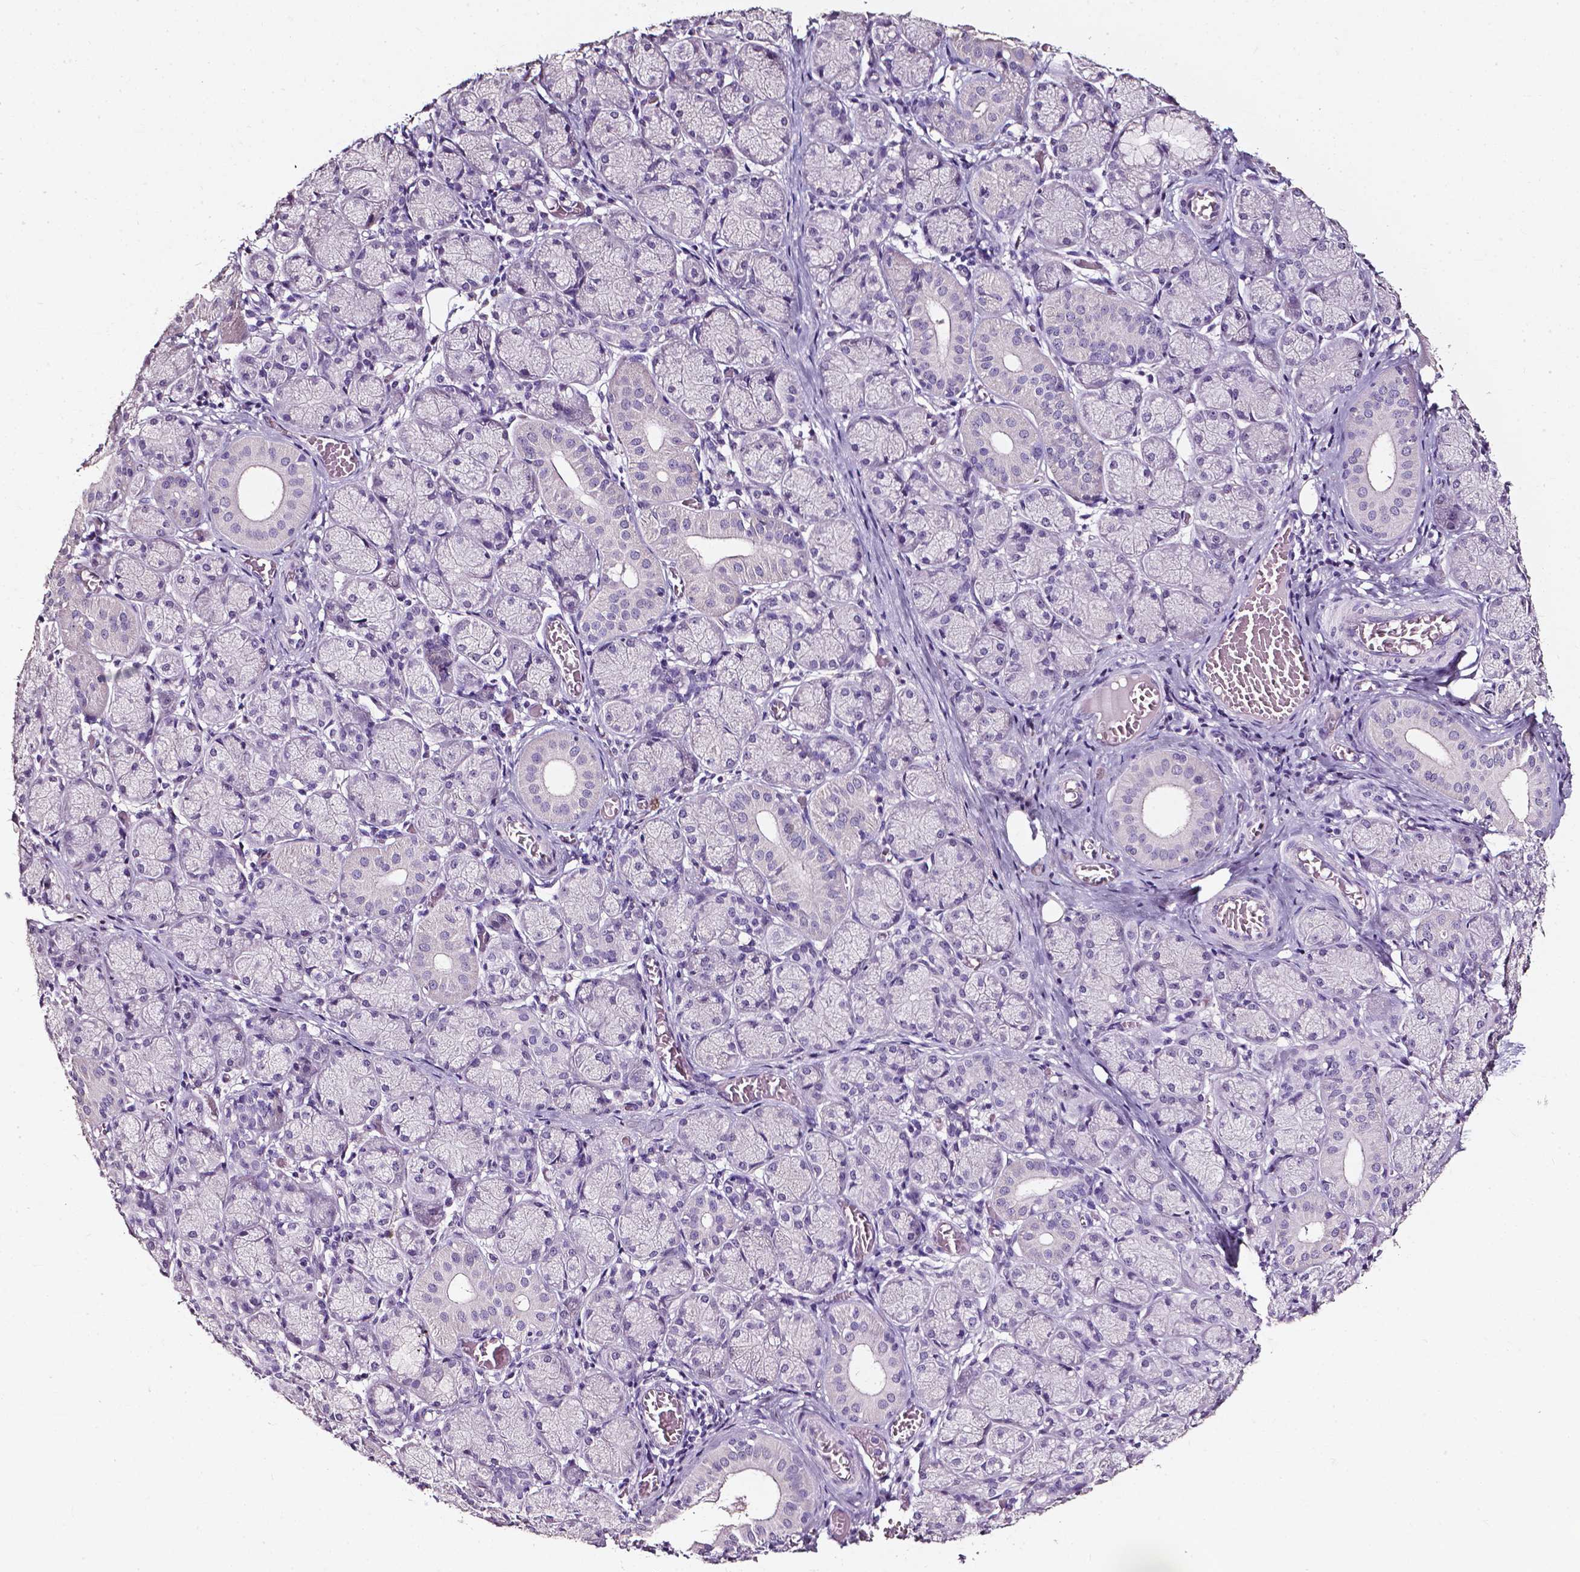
{"staining": {"intensity": "negative", "quantity": "none", "location": "none"}, "tissue": "salivary gland", "cell_type": "Glandular cells", "image_type": "normal", "snomed": [{"axis": "morphology", "description": "Normal tissue, NOS"}, {"axis": "topography", "description": "Salivary gland"}, {"axis": "topography", "description": "Peripheral nerve tissue"}], "caption": "DAB immunohistochemical staining of unremarkable salivary gland exhibits no significant expression in glandular cells.", "gene": "DEFA5", "patient": {"sex": "female", "age": 24}}